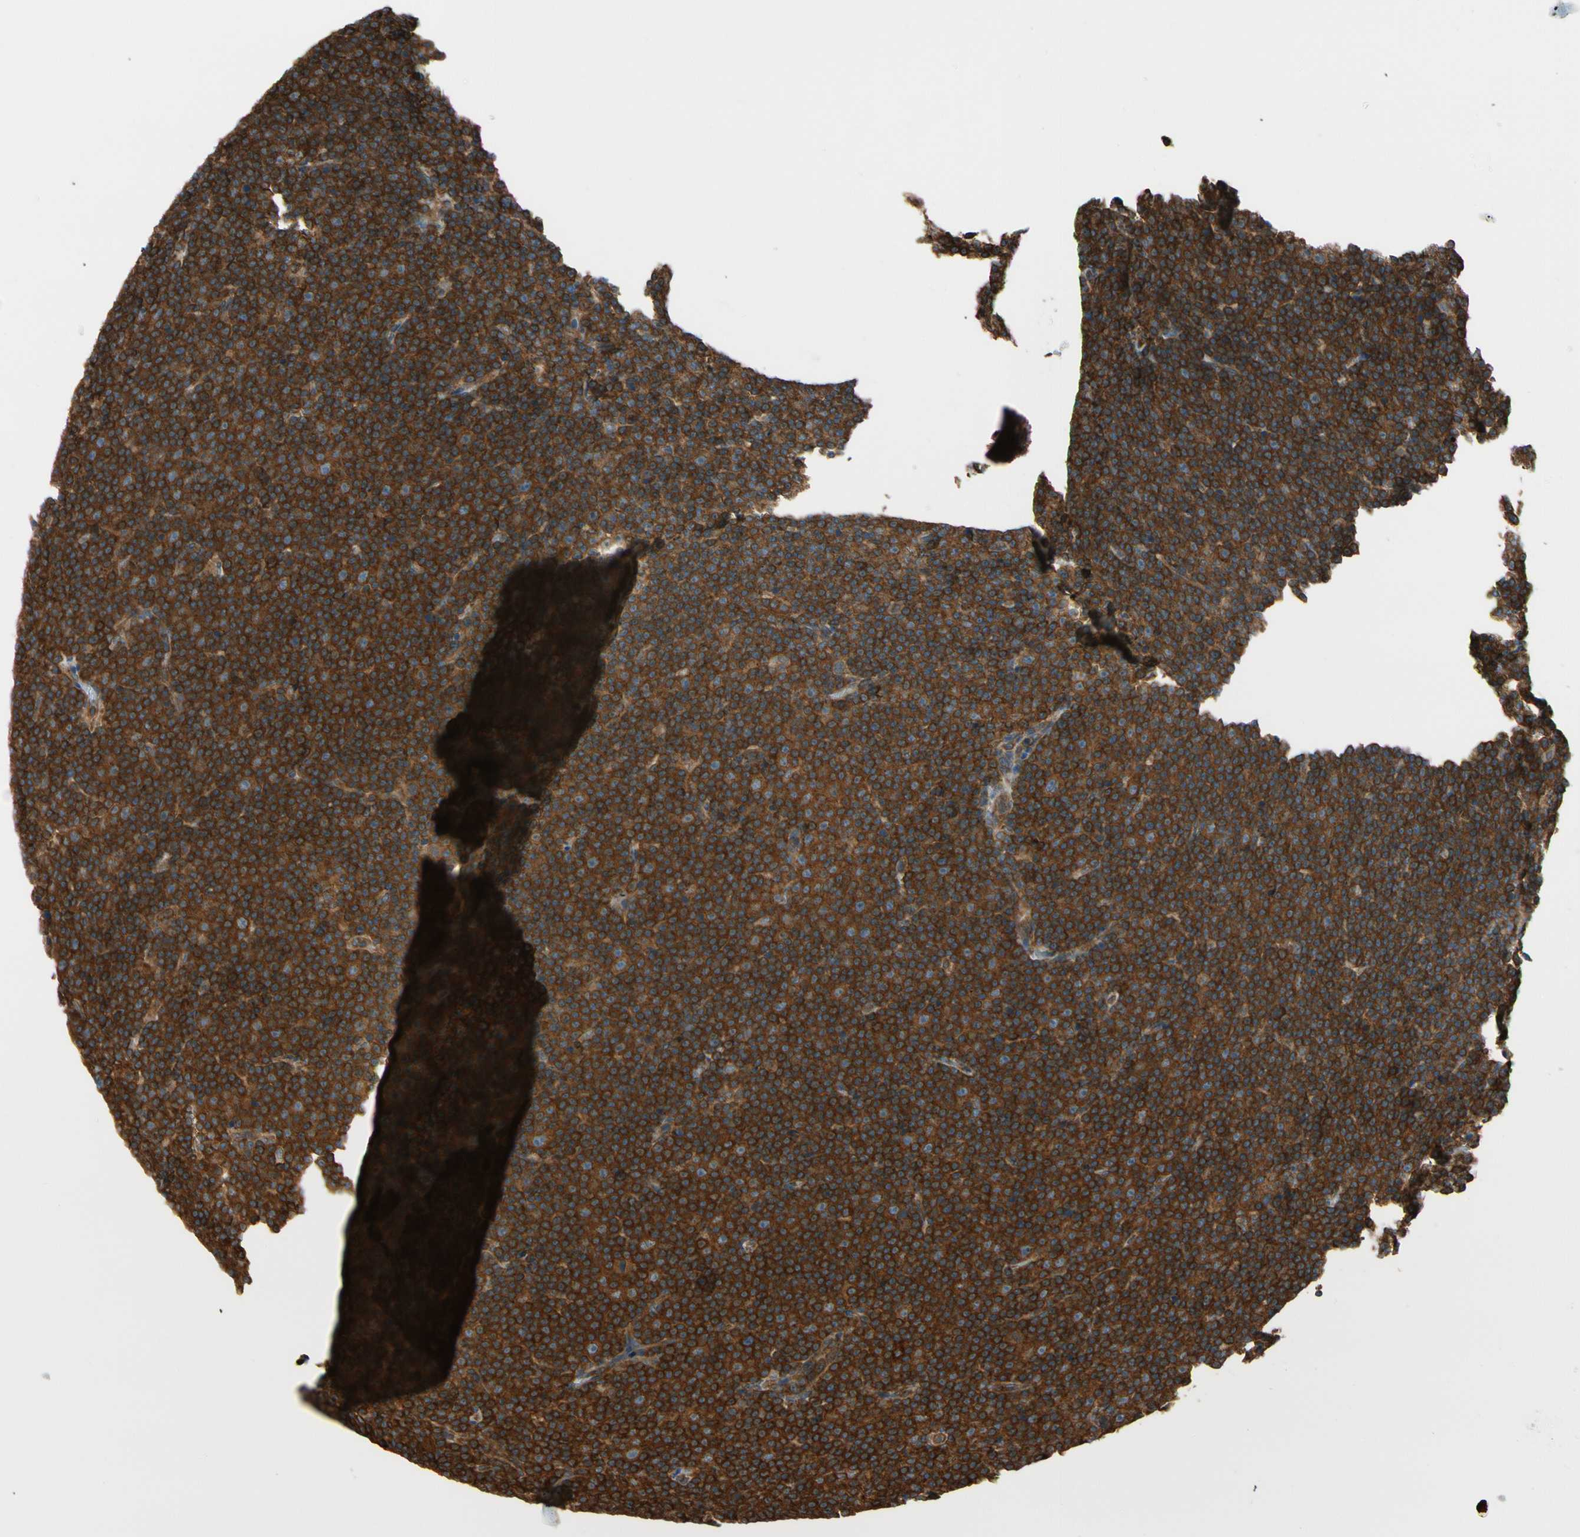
{"staining": {"intensity": "strong", "quantity": ">75%", "location": "cytoplasmic/membranous"}, "tissue": "lymphoma", "cell_type": "Tumor cells", "image_type": "cancer", "snomed": [{"axis": "morphology", "description": "Malignant lymphoma, non-Hodgkin's type, Low grade"}, {"axis": "topography", "description": "Lymph node"}], "caption": "Immunohistochemistry (IHC) staining of lymphoma, which reveals high levels of strong cytoplasmic/membranous expression in approximately >75% of tumor cells indicating strong cytoplasmic/membranous protein positivity. The staining was performed using DAB (brown) for protein detection and nuclei were counterstained in hematoxylin (blue).", "gene": "EPS15", "patient": {"sex": "female", "age": 67}}